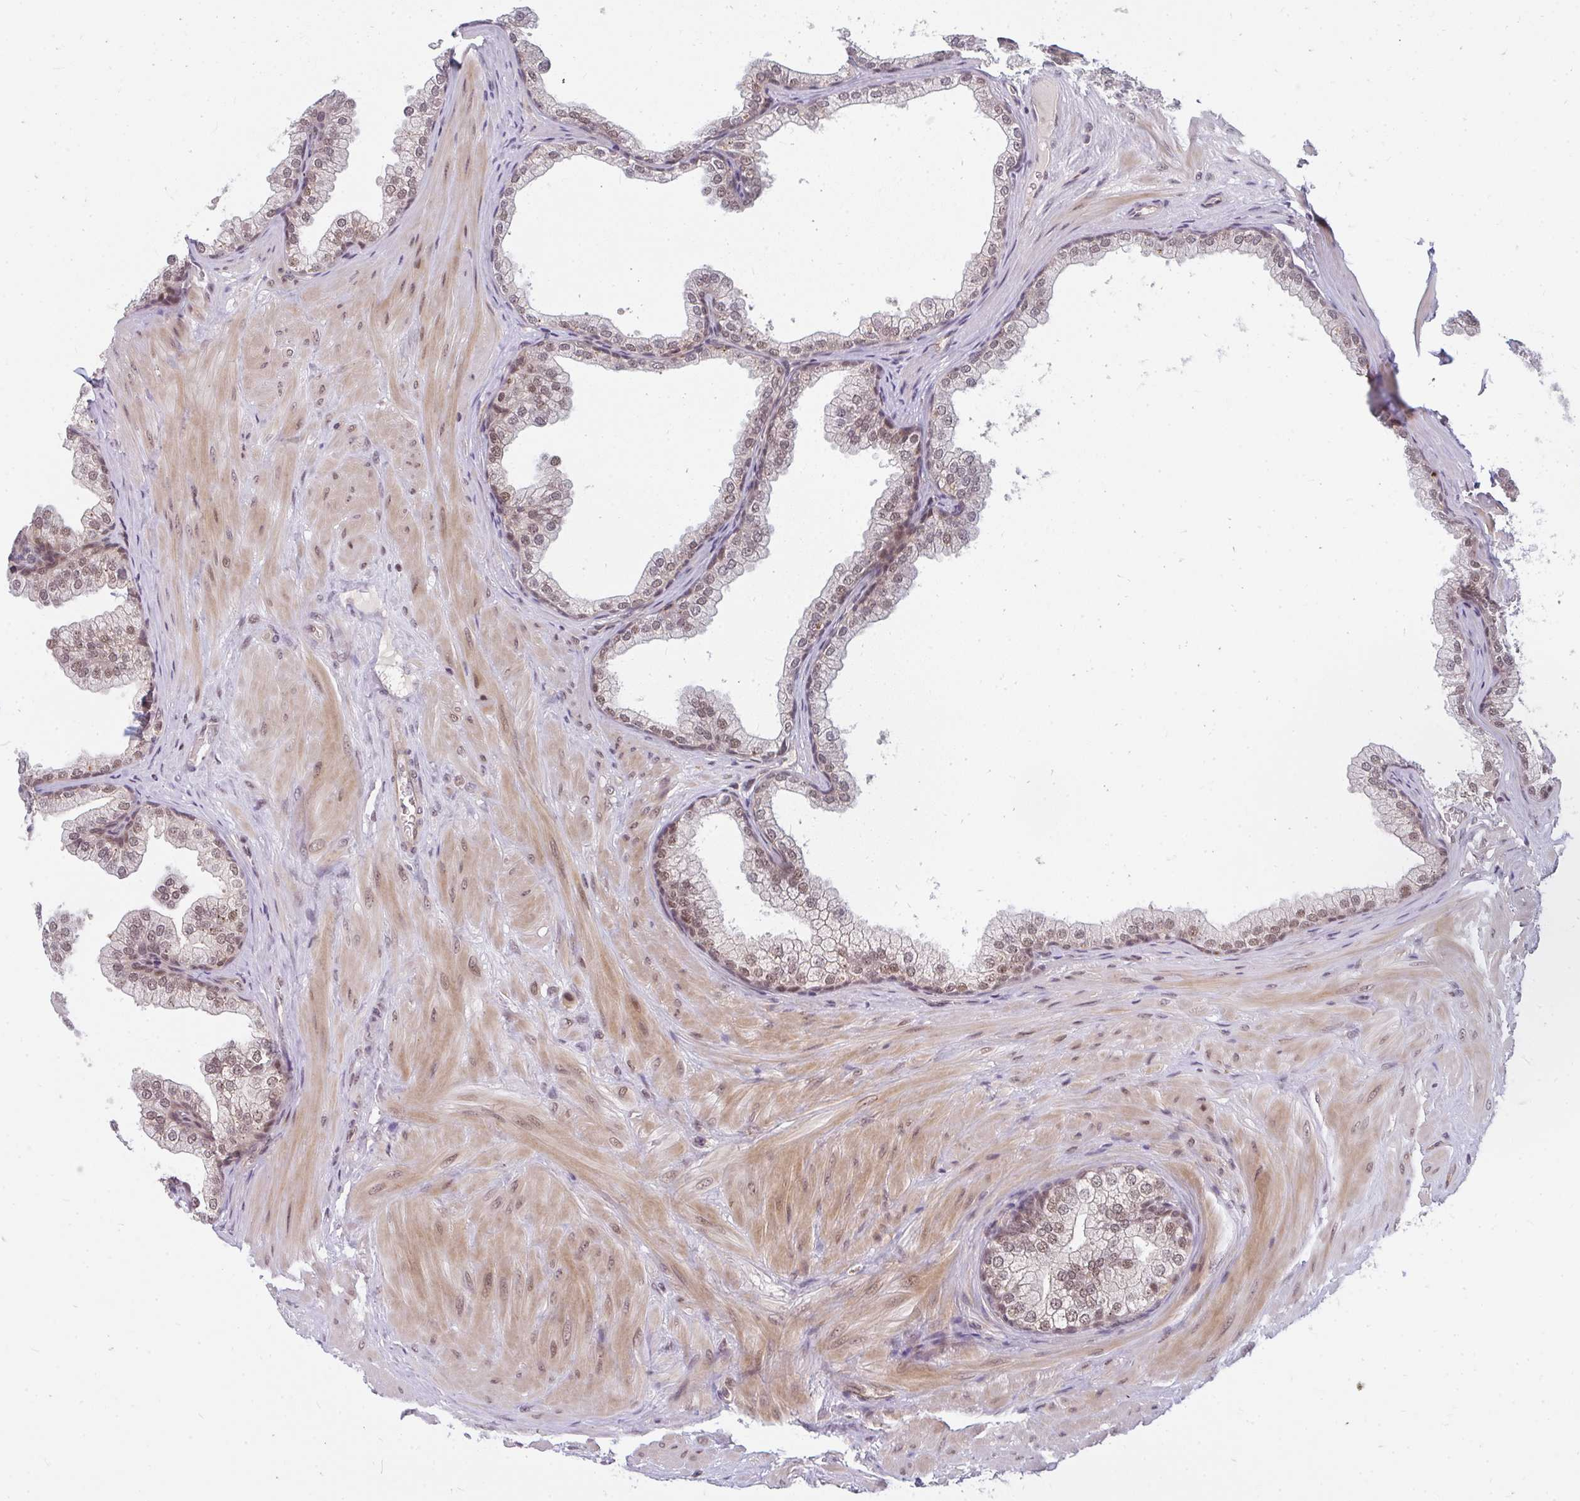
{"staining": {"intensity": "moderate", "quantity": ">75%", "location": "nuclear"}, "tissue": "prostate", "cell_type": "Glandular cells", "image_type": "normal", "snomed": [{"axis": "morphology", "description": "Normal tissue, NOS"}, {"axis": "topography", "description": "Prostate"}], "caption": "The photomicrograph demonstrates immunohistochemical staining of benign prostate. There is moderate nuclear expression is present in about >75% of glandular cells.", "gene": "GTF3C6", "patient": {"sex": "male", "age": 37}}